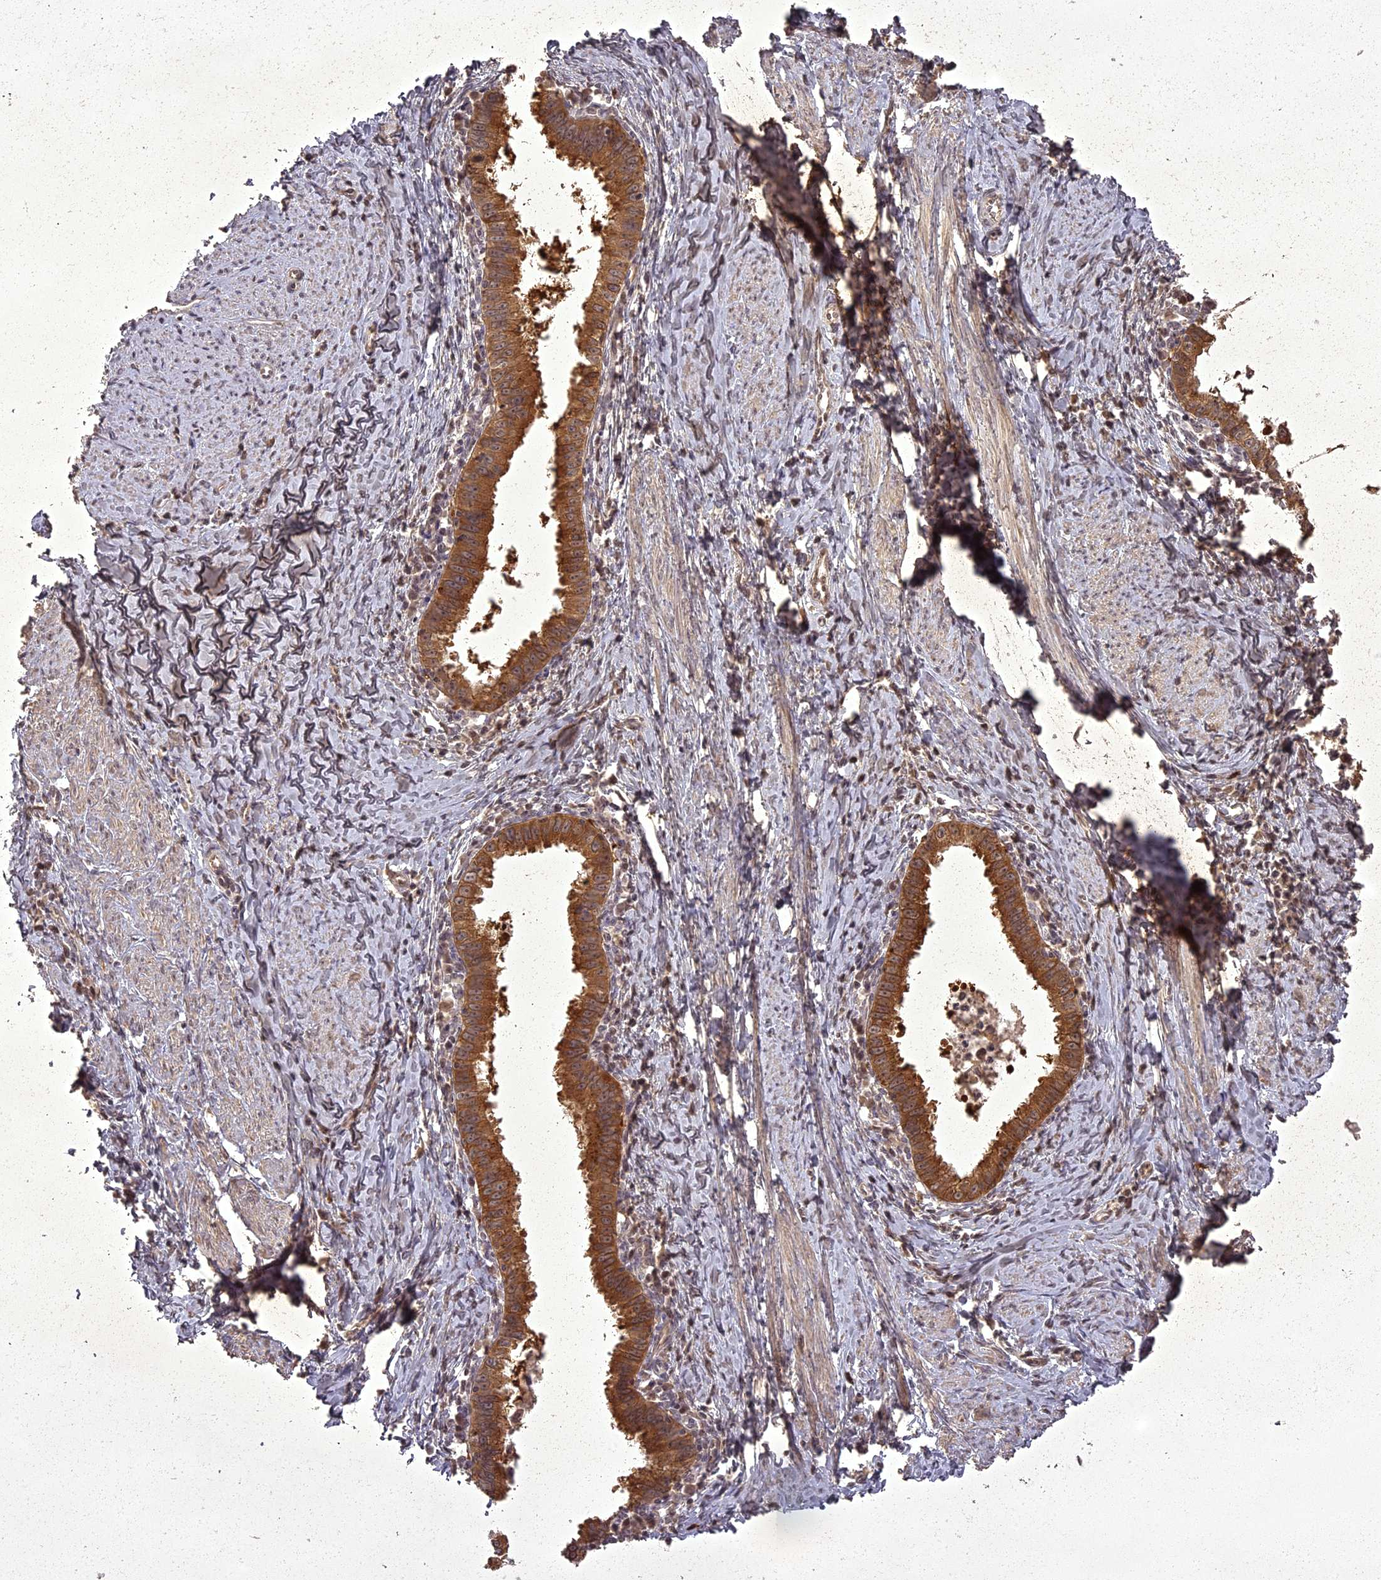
{"staining": {"intensity": "strong", "quantity": ">75%", "location": "cytoplasmic/membranous"}, "tissue": "cervical cancer", "cell_type": "Tumor cells", "image_type": "cancer", "snomed": [{"axis": "morphology", "description": "Adenocarcinoma, NOS"}, {"axis": "topography", "description": "Cervix"}], "caption": "Cervical cancer (adenocarcinoma) stained with DAB (3,3'-diaminobenzidine) immunohistochemistry demonstrates high levels of strong cytoplasmic/membranous expression in about >75% of tumor cells. (DAB (3,3'-diaminobenzidine) = brown stain, brightfield microscopy at high magnification).", "gene": "ING5", "patient": {"sex": "female", "age": 36}}